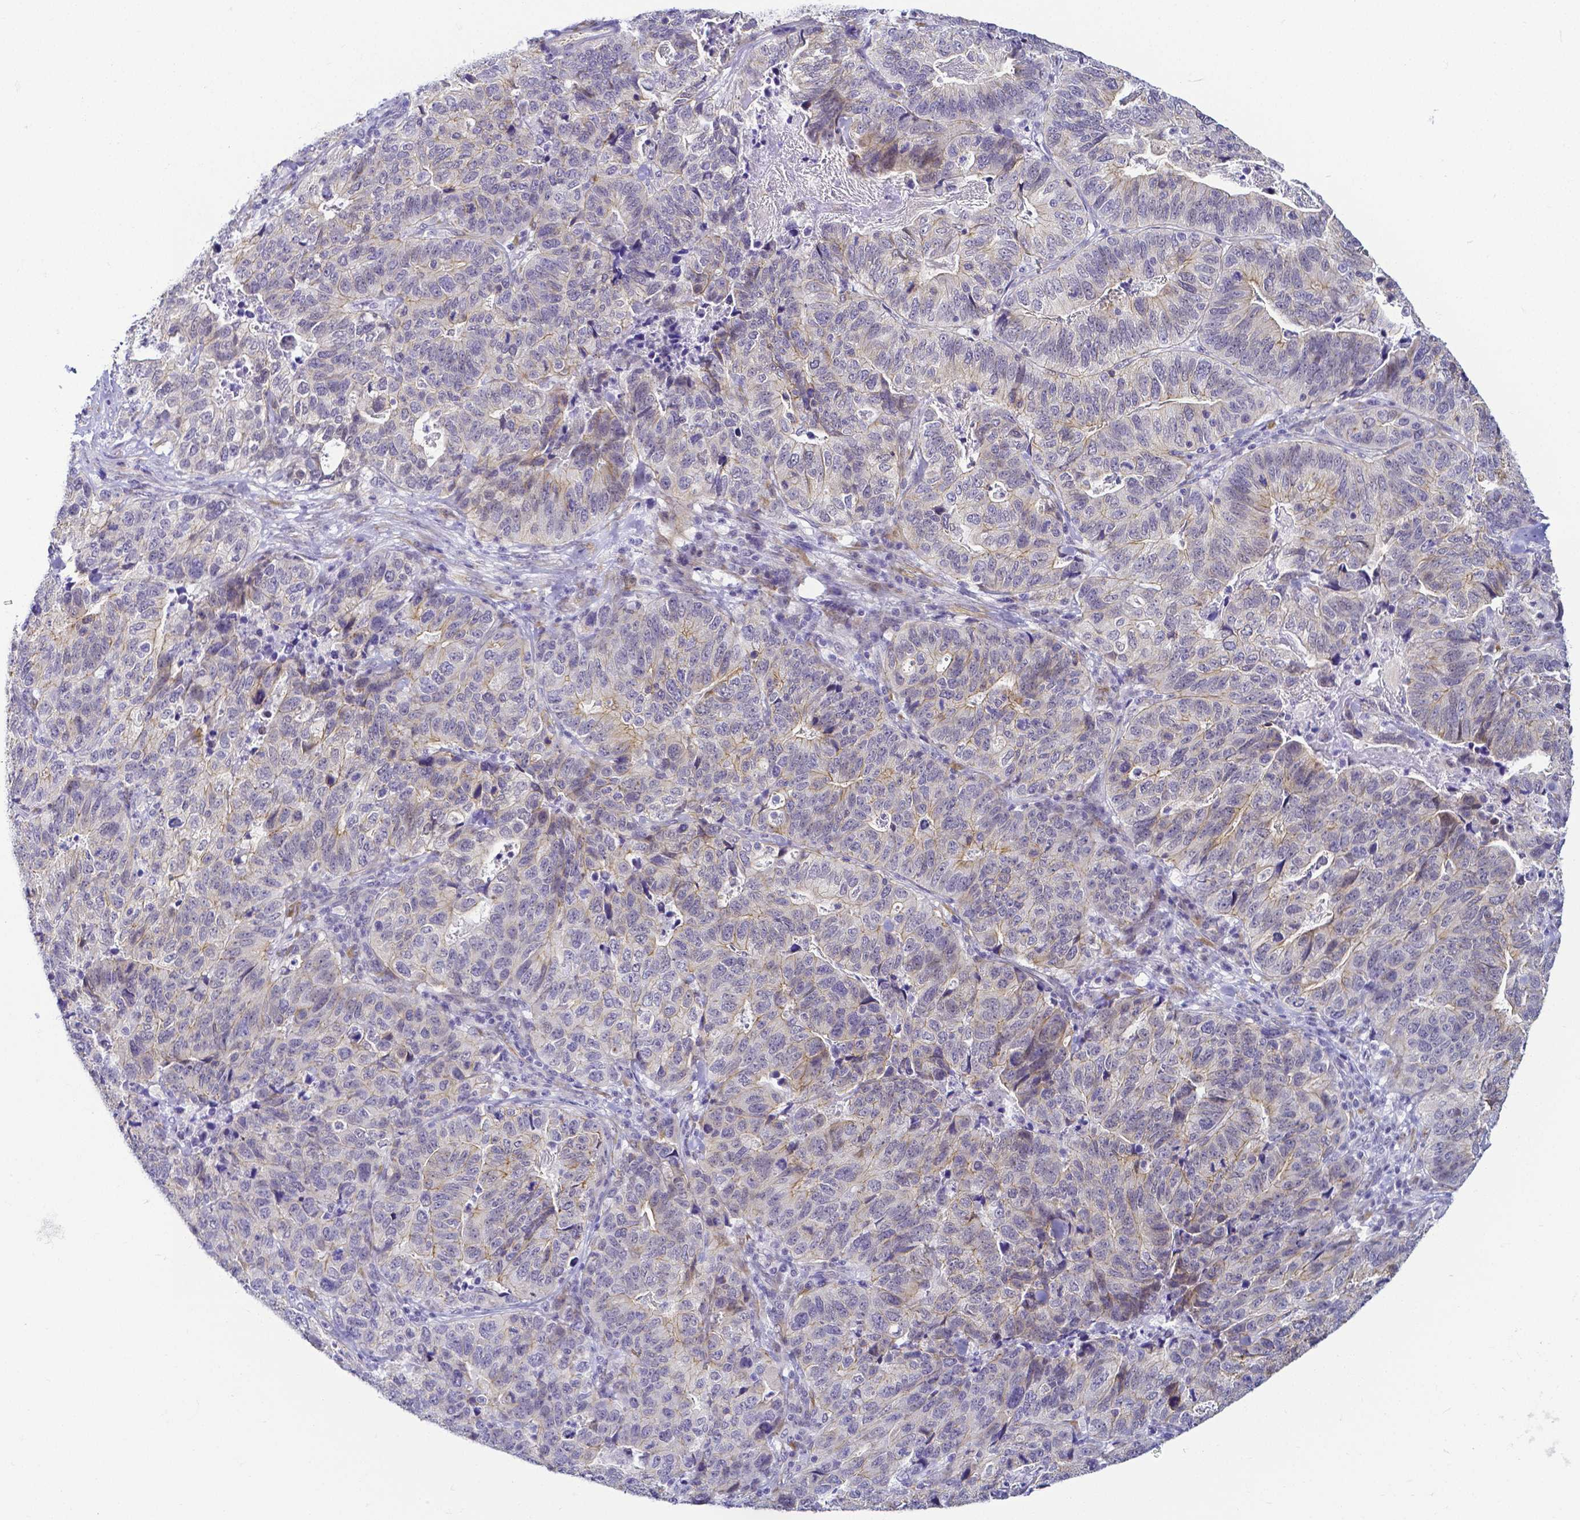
{"staining": {"intensity": "moderate", "quantity": "<25%", "location": "cytoplasmic/membranous"}, "tissue": "stomach cancer", "cell_type": "Tumor cells", "image_type": "cancer", "snomed": [{"axis": "morphology", "description": "Adenocarcinoma, NOS"}, {"axis": "topography", "description": "Stomach, upper"}], "caption": "Protein expression analysis of human stomach cancer (adenocarcinoma) reveals moderate cytoplasmic/membranous staining in approximately <25% of tumor cells.", "gene": "FAM83G", "patient": {"sex": "female", "age": 67}}